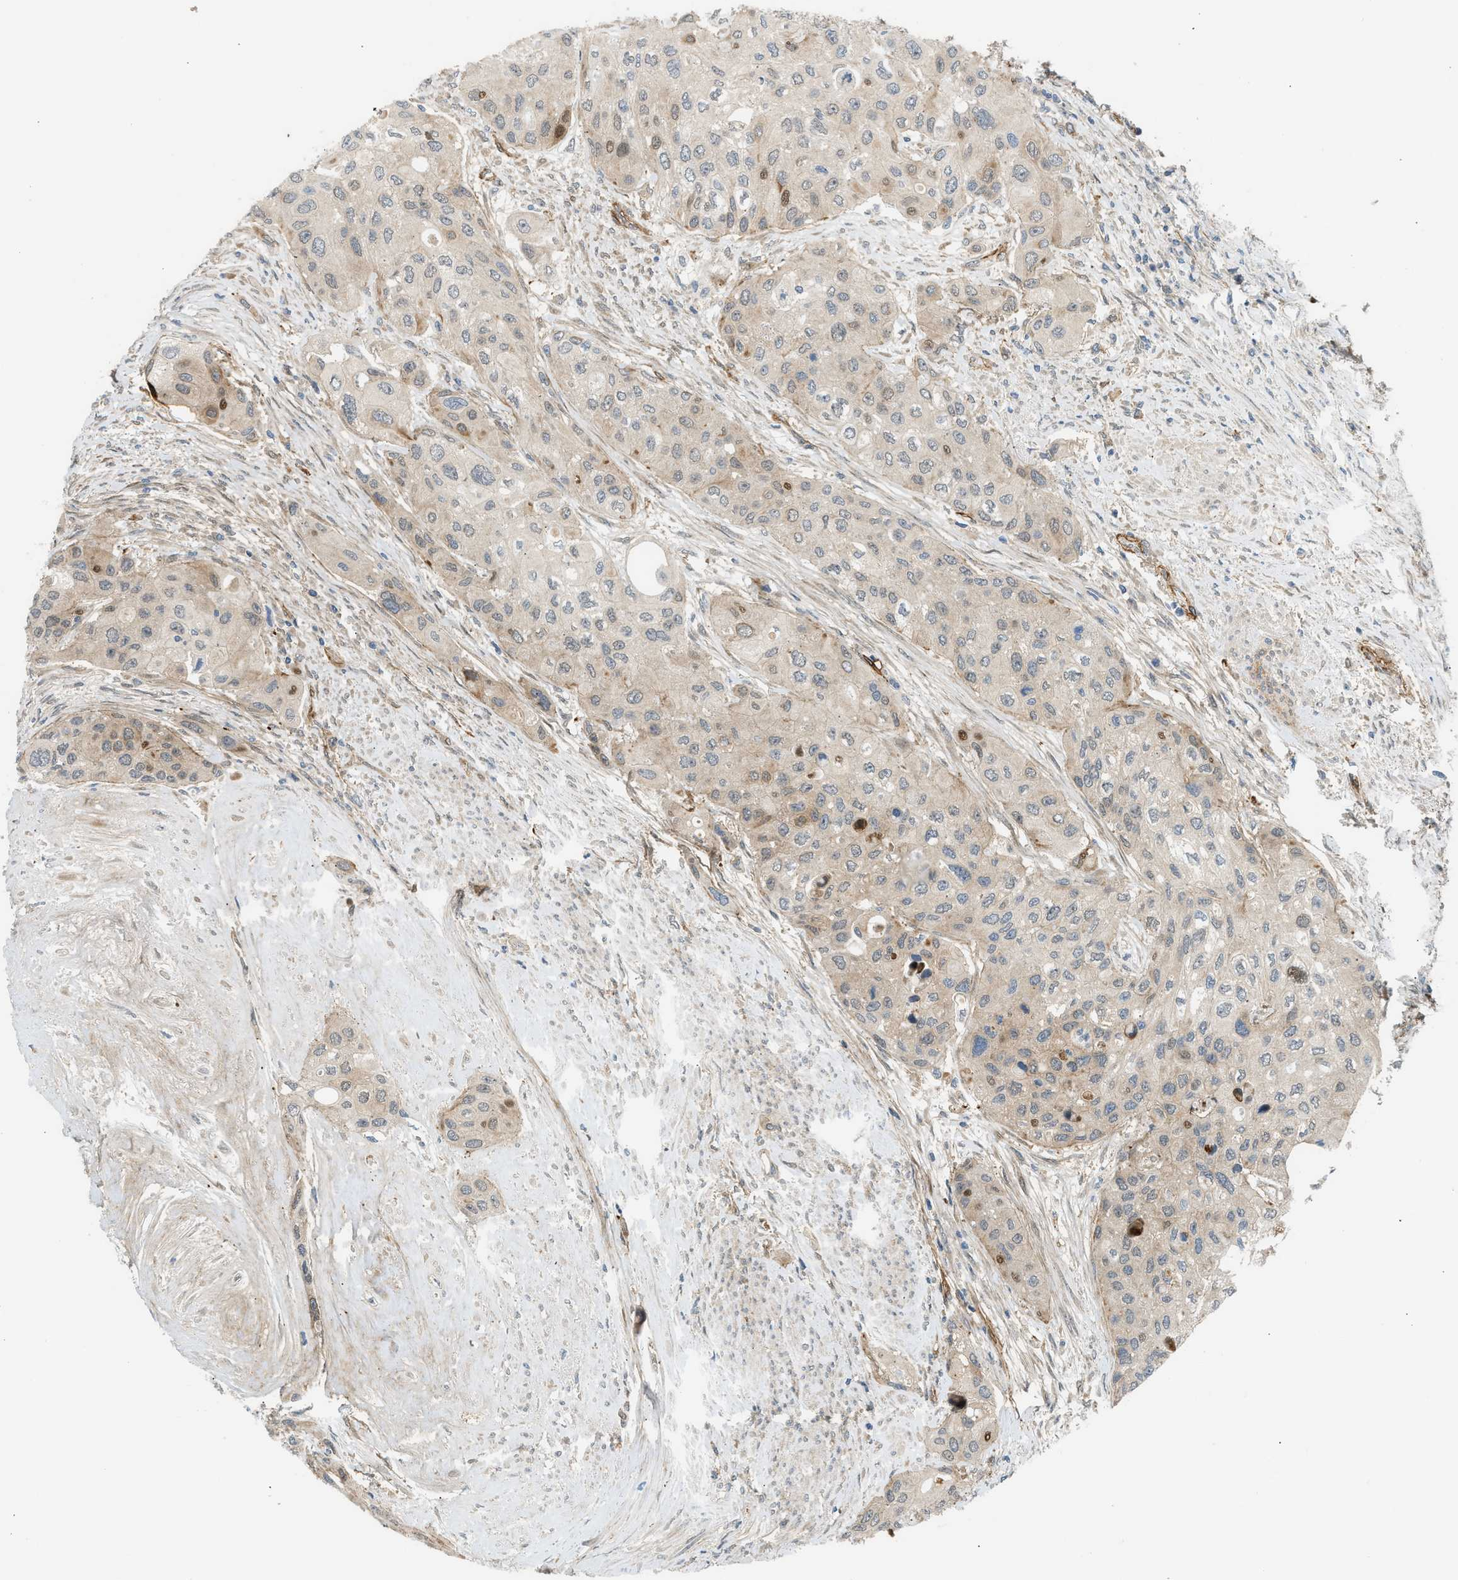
{"staining": {"intensity": "moderate", "quantity": "<25%", "location": "nuclear"}, "tissue": "urothelial cancer", "cell_type": "Tumor cells", "image_type": "cancer", "snomed": [{"axis": "morphology", "description": "Urothelial carcinoma, High grade"}, {"axis": "topography", "description": "Urinary bladder"}], "caption": "Brown immunohistochemical staining in human high-grade urothelial carcinoma demonstrates moderate nuclear positivity in about <25% of tumor cells.", "gene": "EDNRA", "patient": {"sex": "female", "age": 56}}